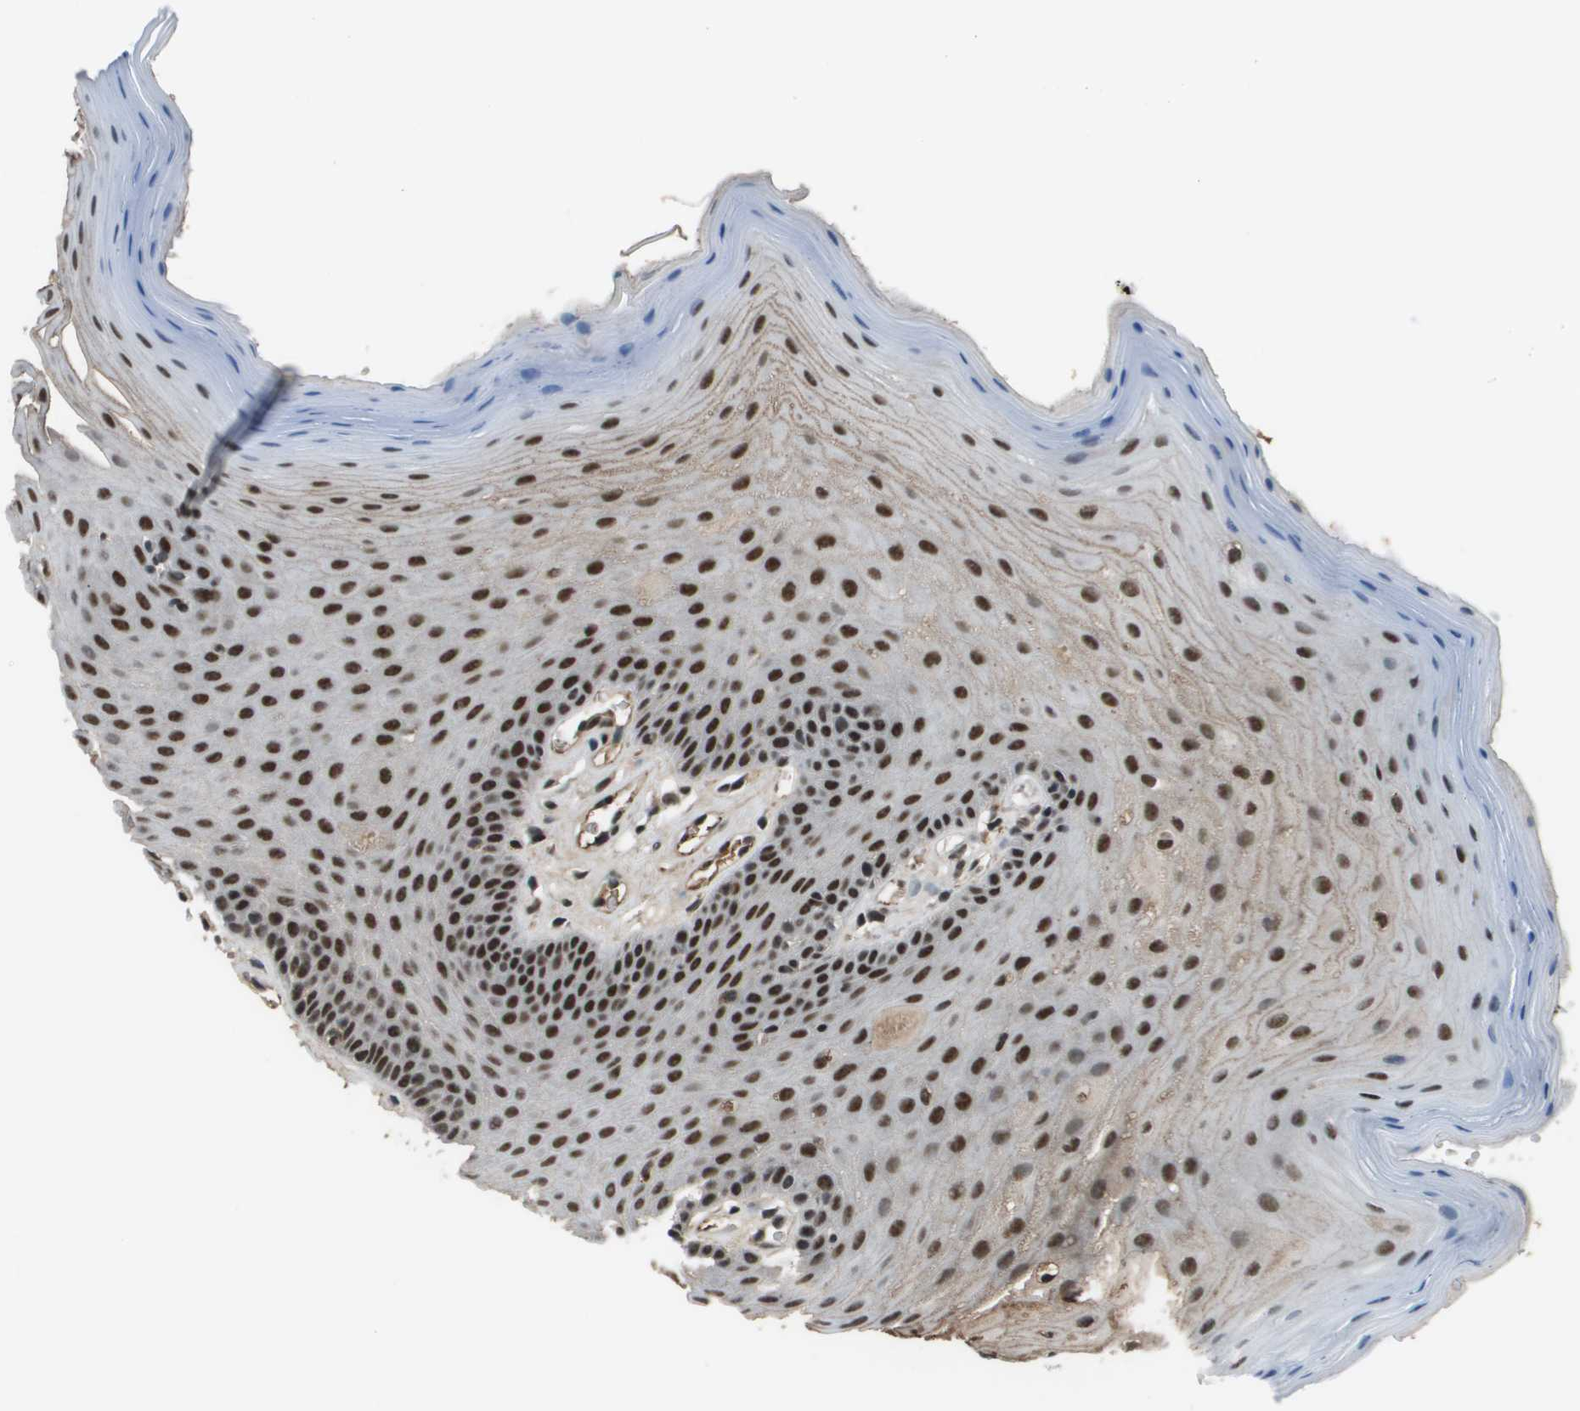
{"staining": {"intensity": "strong", "quantity": "25%-75%", "location": "nuclear"}, "tissue": "oral mucosa", "cell_type": "Squamous epithelial cells", "image_type": "normal", "snomed": [{"axis": "morphology", "description": "Normal tissue, NOS"}, {"axis": "morphology", "description": "Squamous cell carcinoma, NOS"}, {"axis": "topography", "description": "Skeletal muscle"}, {"axis": "topography", "description": "Adipose tissue"}, {"axis": "topography", "description": "Vascular tissue"}, {"axis": "topography", "description": "Oral tissue"}, {"axis": "topography", "description": "Peripheral nerve tissue"}, {"axis": "topography", "description": "Head-Neck"}], "caption": "A brown stain shows strong nuclear positivity of a protein in squamous epithelial cells of normal human oral mucosa.", "gene": "THRAP3", "patient": {"sex": "male", "age": 71}}